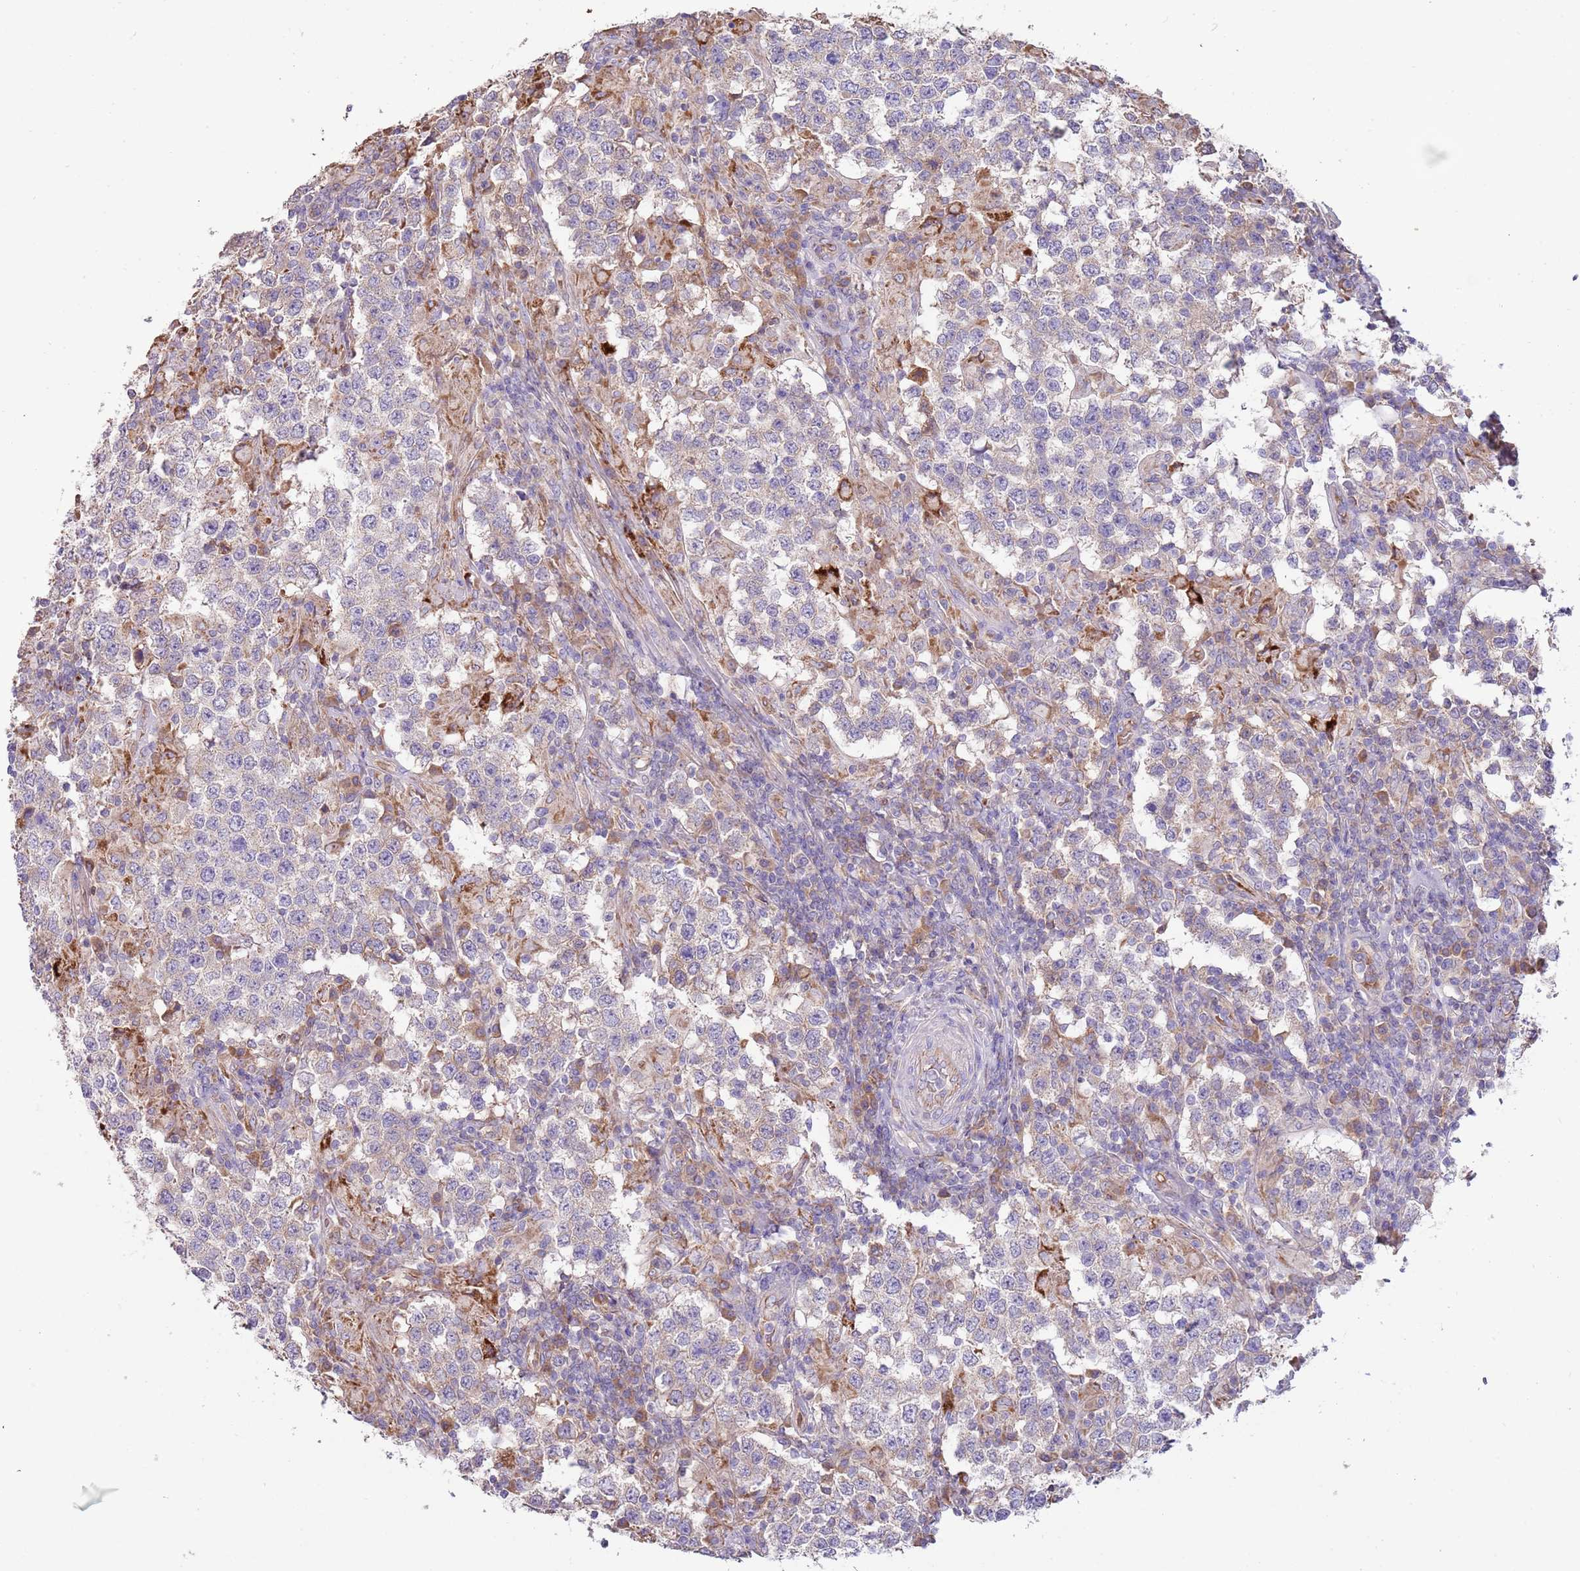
{"staining": {"intensity": "negative", "quantity": "none", "location": "none"}, "tissue": "testis cancer", "cell_type": "Tumor cells", "image_type": "cancer", "snomed": [{"axis": "morphology", "description": "Seminoma, NOS"}, {"axis": "morphology", "description": "Carcinoma, Embryonal, NOS"}, {"axis": "topography", "description": "Testis"}], "caption": "Human embryonal carcinoma (testis) stained for a protein using immunohistochemistry displays no positivity in tumor cells.", "gene": "TRMO", "patient": {"sex": "male", "age": 41}}